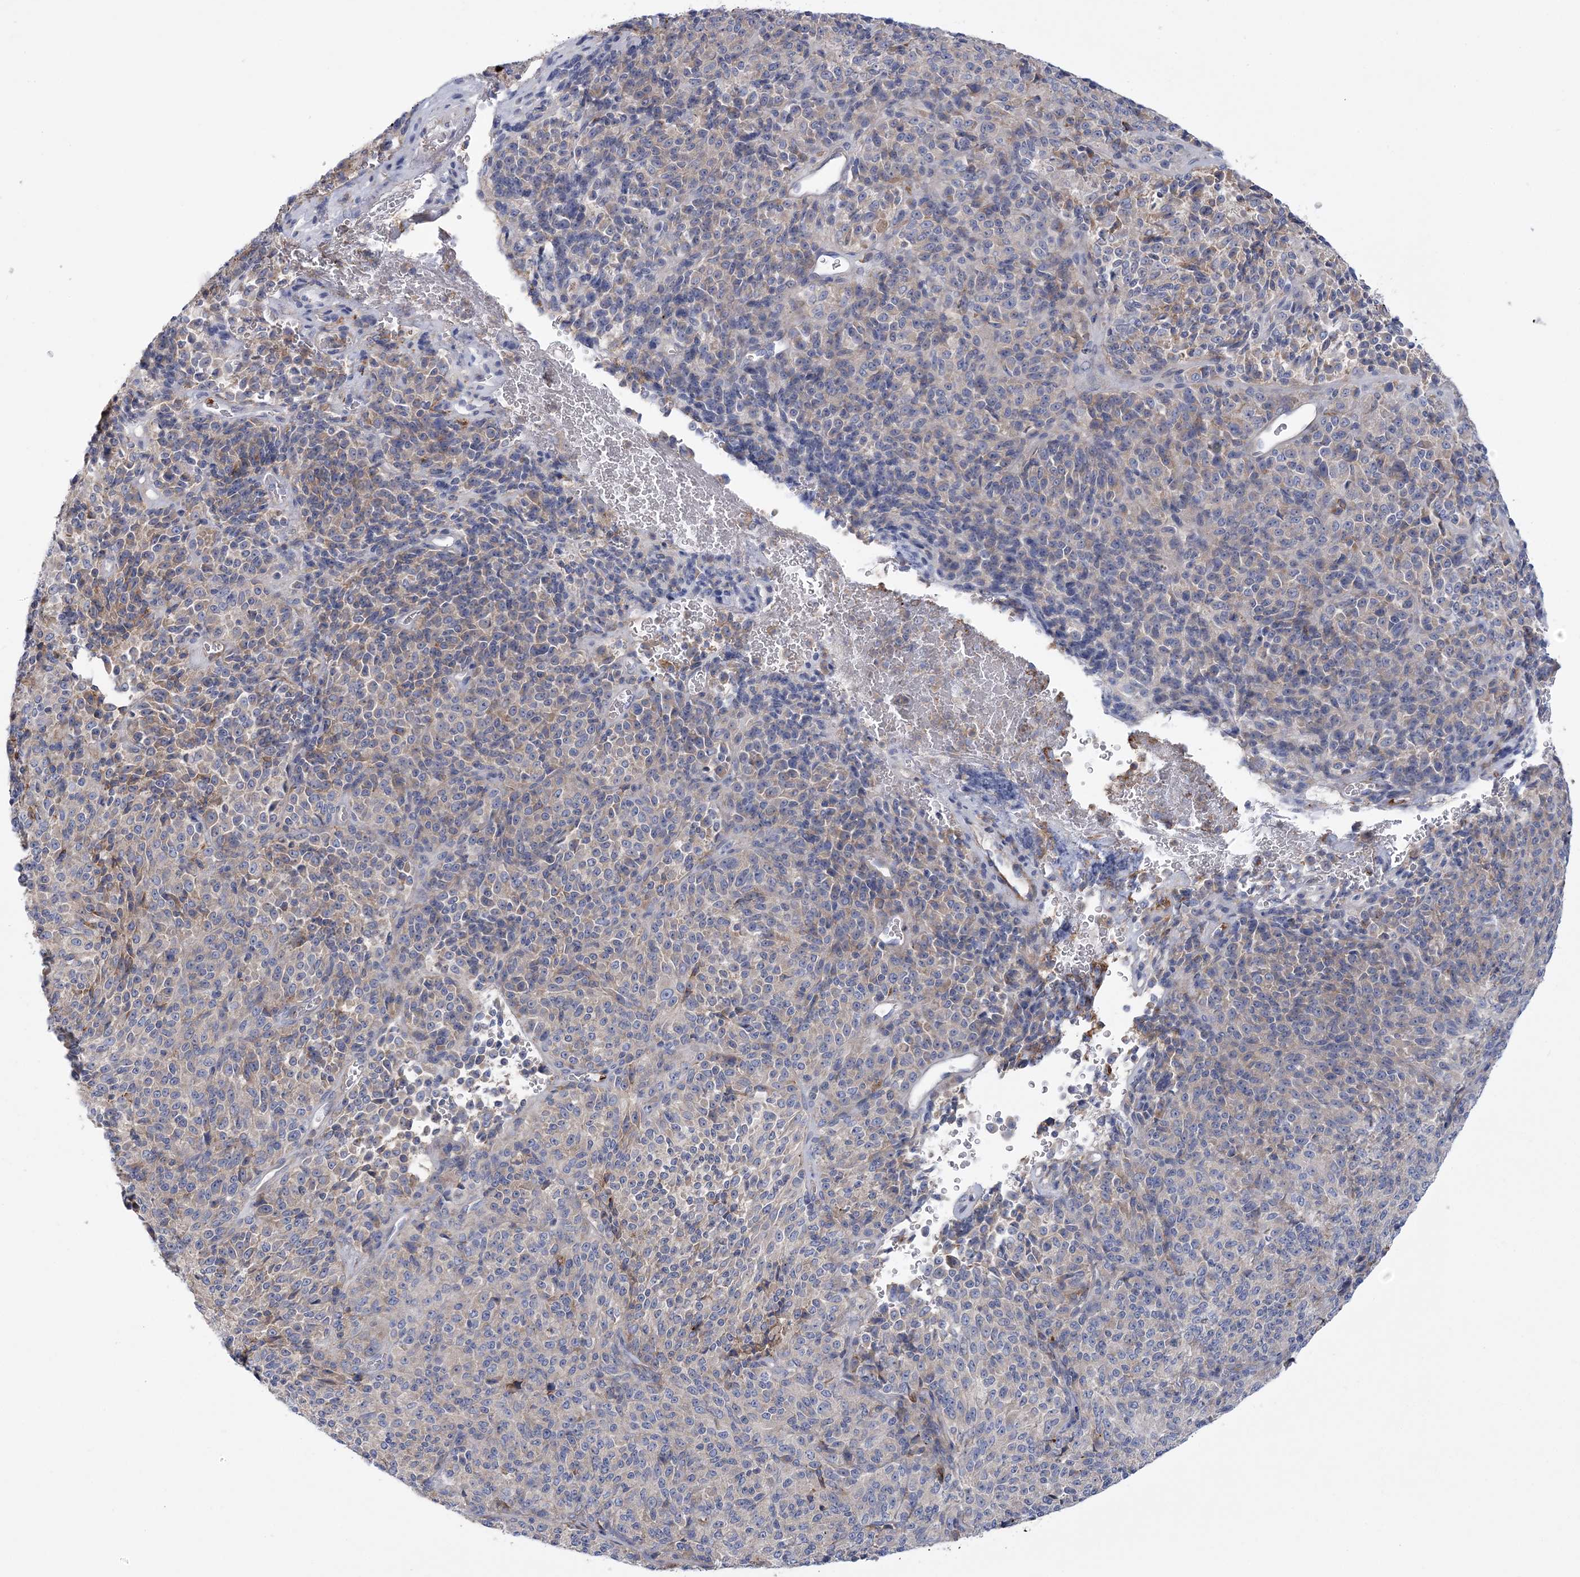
{"staining": {"intensity": "weak", "quantity": "<25%", "location": "cytoplasmic/membranous"}, "tissue": "melanoma", "cell_type": "Tumor cells", "image_type": "cancer", "snomed": [{"axis": "morphology", "description": "Malignant melanoma, Metastatic site"}, {"axis": "topography", "description": "Brain"}], "caption": "High power microscopy image of an immunohistochemistry (IHC) histopathology image of malignant melanoma (metastatic site), revealing no significant positivity in tumor cells.", "gene": "ARSJ", "patient": {"sex": "female", "age": 56}}